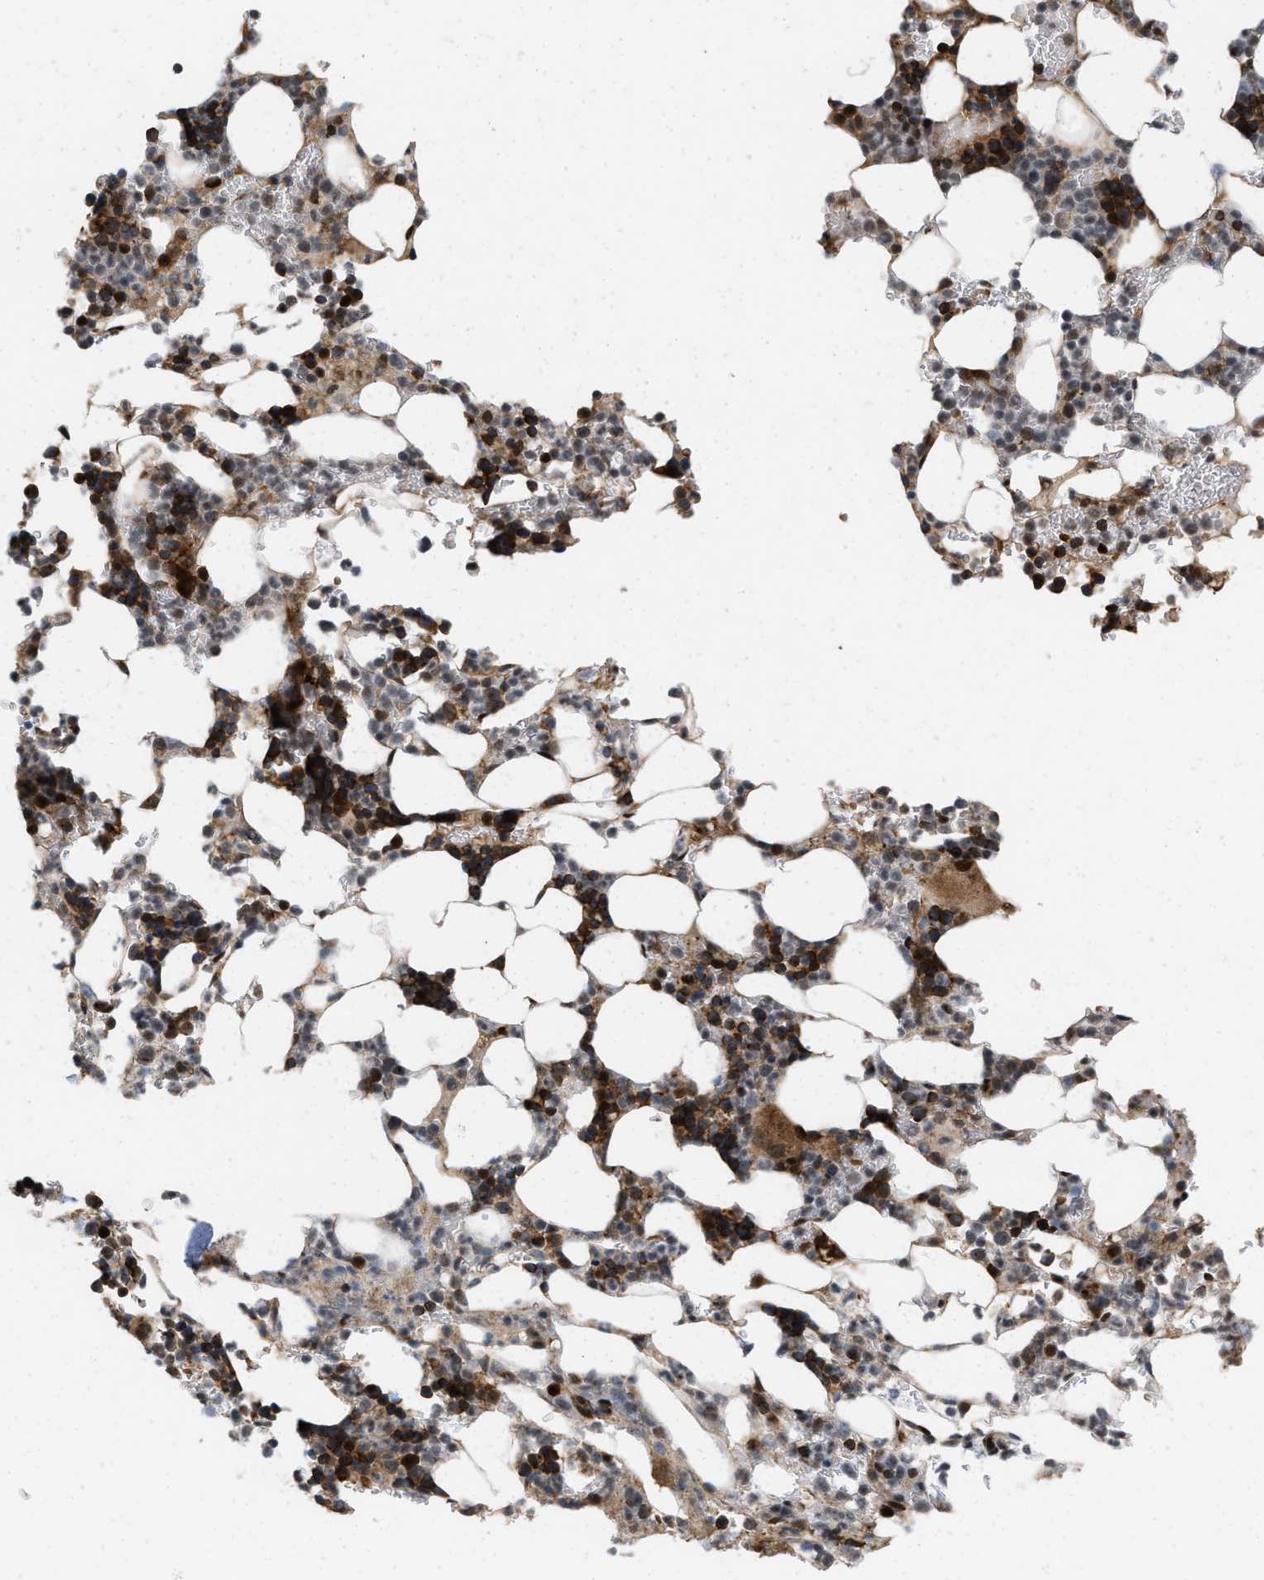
{"staining": {"intensity": "strong", "quantity": "25%-75%", "location": "cytoplasmic/membranous,nuclear"}, "tissue": "bone marrow", "cell_type": "Hematopoietic cells", "image_type": "normal", "snomed": [{"axis": "morphology", "description": "Normal tissue, NOS"}, {"axis": "topography", "description": "Bone marrow"}], "caption": "Approximately 25%-75% of hematopoietic cells in unremarkable bone marrow reveal strong cytoplasmic/membranous,nuclear protein staining as visualized by brown immunohistochemical staining.", "gene": "ANKRD11", "patient": {"sex": "female", "age": 81}}